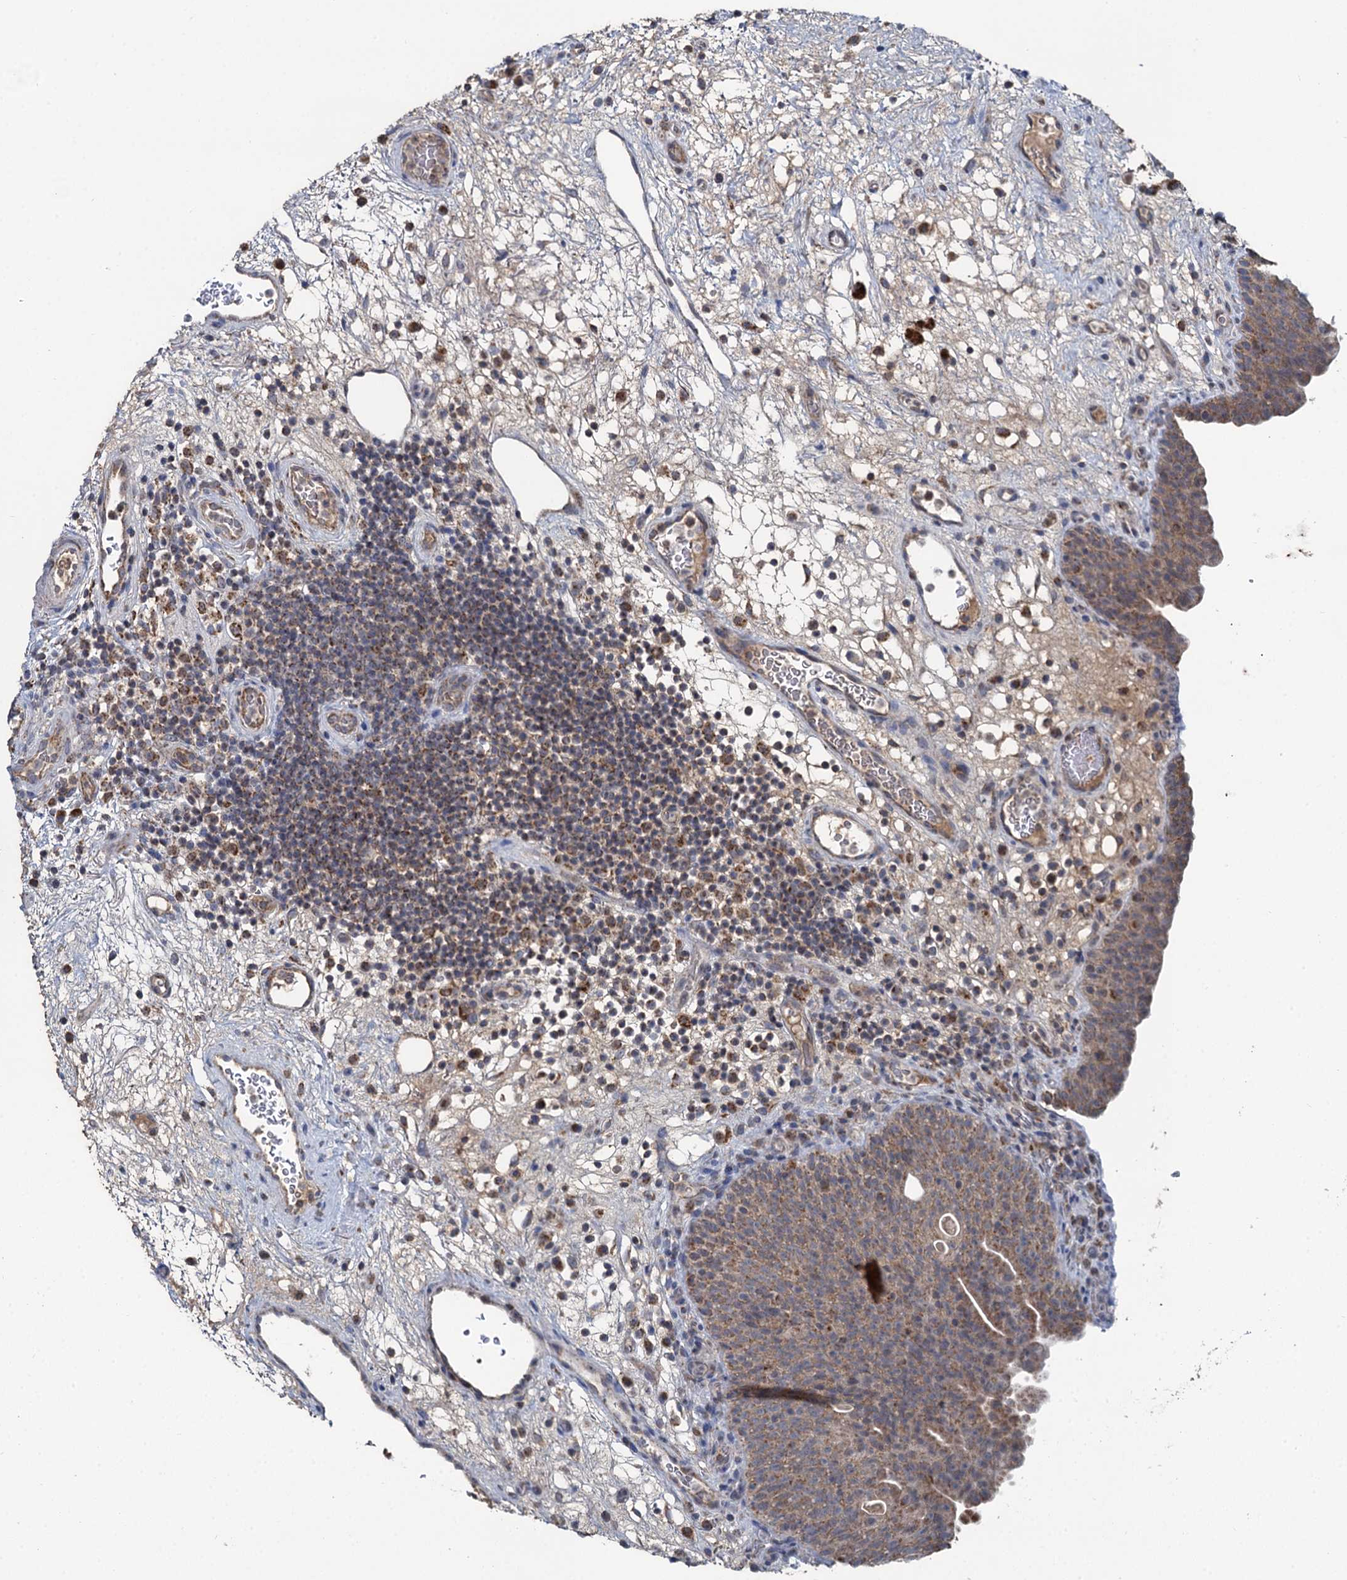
{"staining": {"intensity": "moderate", "quantity": ">75%", "location": "cytoplasmic/membranous"}, "tissue": "urinary bladder", "cell_type": "Urothelial cells", "image_type": "normal", "snomed": [{"axis": "morphology", "description": "Normal tissue, NOS"}, {"axis": "topography", "description": "Urinary bladder"}], "caption": "Urinary bladder stained with IHC reveals moderate cytoplasmic/membranous positivity in about >75% of urothelial cells. (brown staining indicates protein expression, while blue staining denotes nuclei).", "gene": "METTL4", "patient": {"sex": "male", "age": 71}}